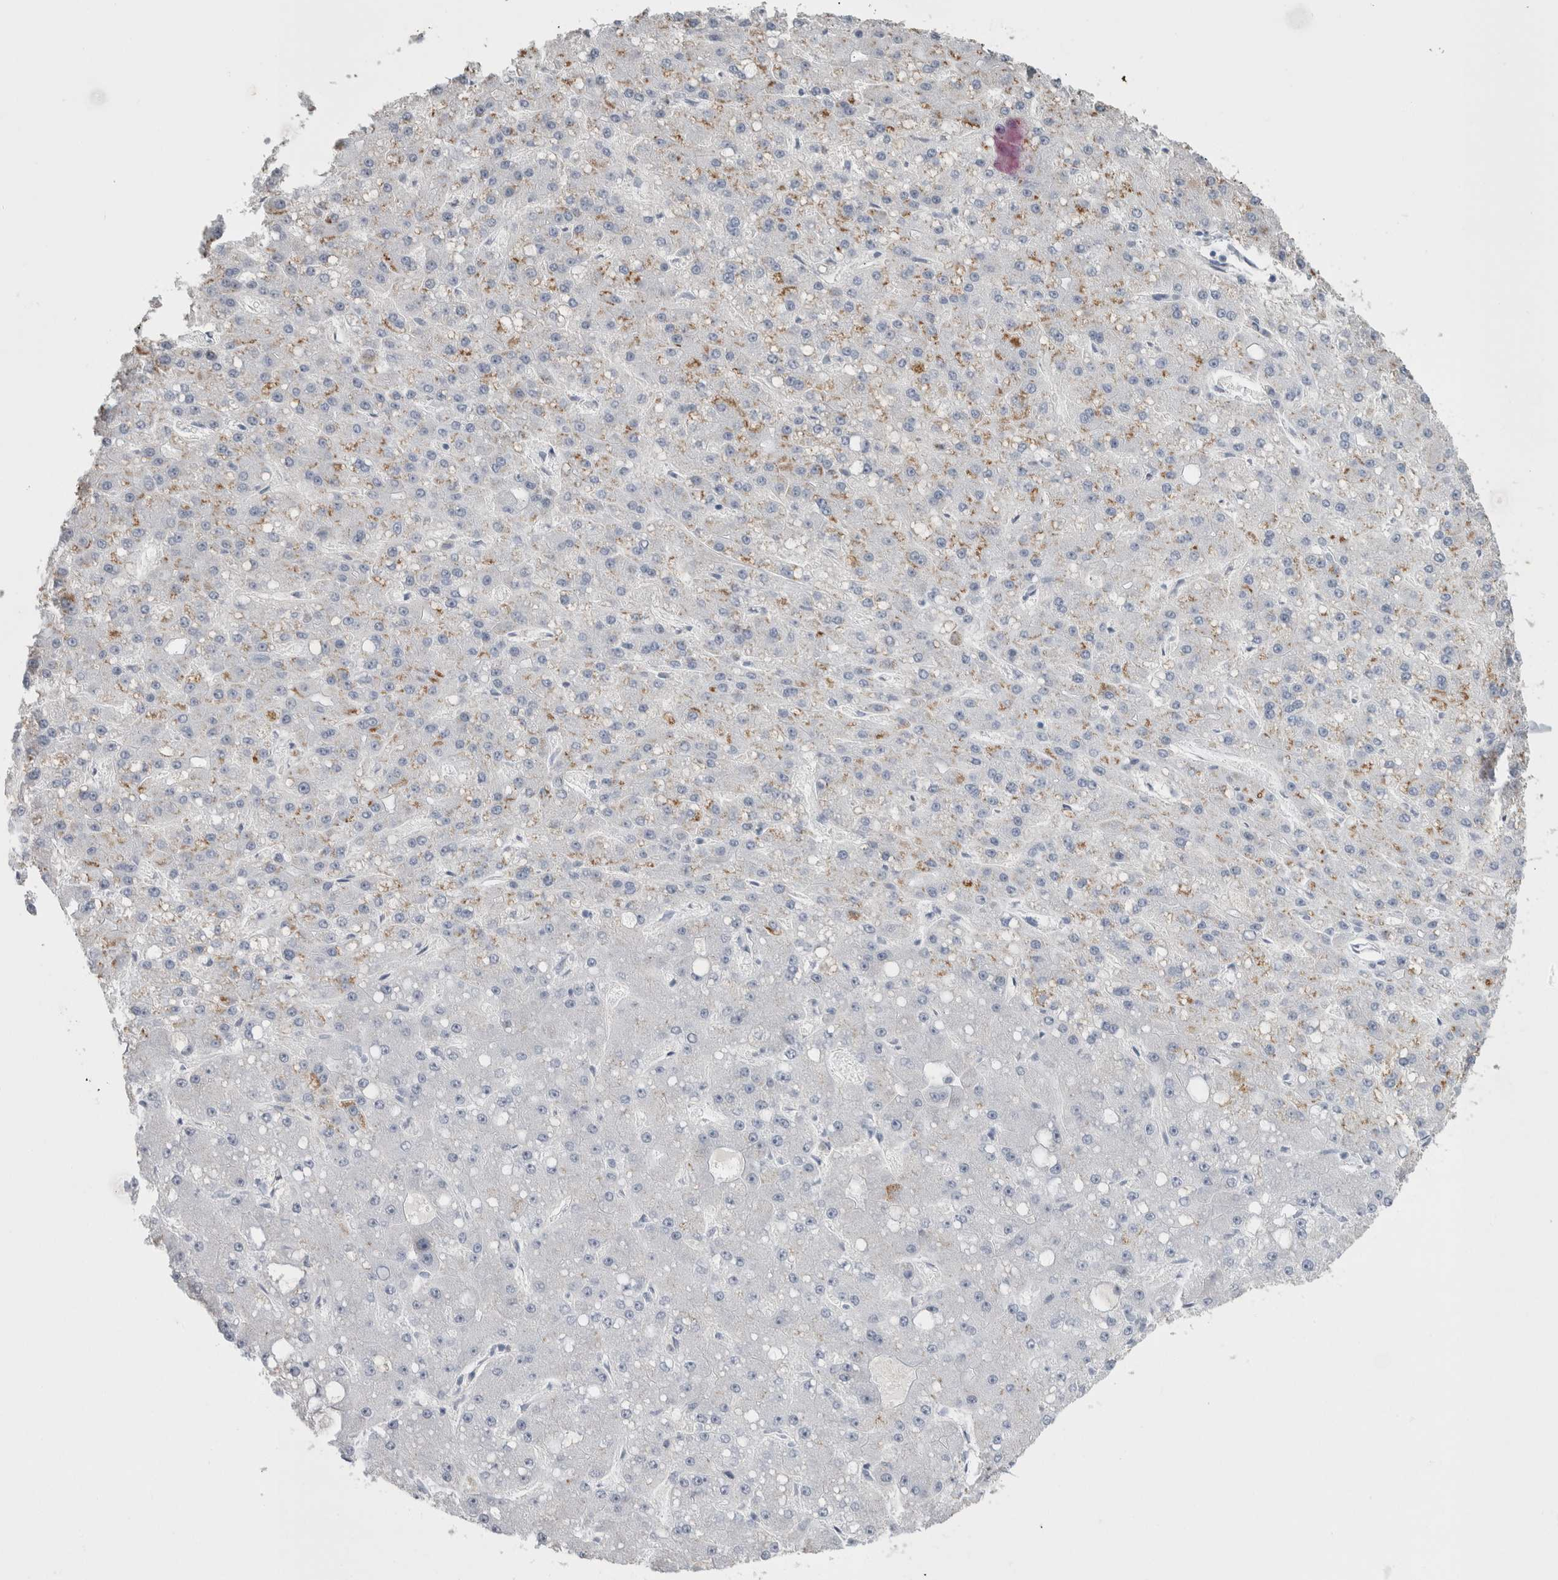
{"staining": {"intensity": "moderate", "quantity": "<25%", "location": "cytoplasmic/membranous"}, "tissue": "liver cancer", "cell_type": "Tumor cells", "image_type": "cancer", "snomed": [{"axis": "morphology", "description": "Carcinoma, Hepatocellular, NOS"}, {"axis": "topography", "description": "Liver"}], "caption": "Protein analysis of hepatocellular carcinoma (liver) tissue reveals moderate cytoplasmic/membranous staining in approximately <25% of tumor cells.", "gene": "PLIN1", "patient": {"sex": "male", "age": 67}}